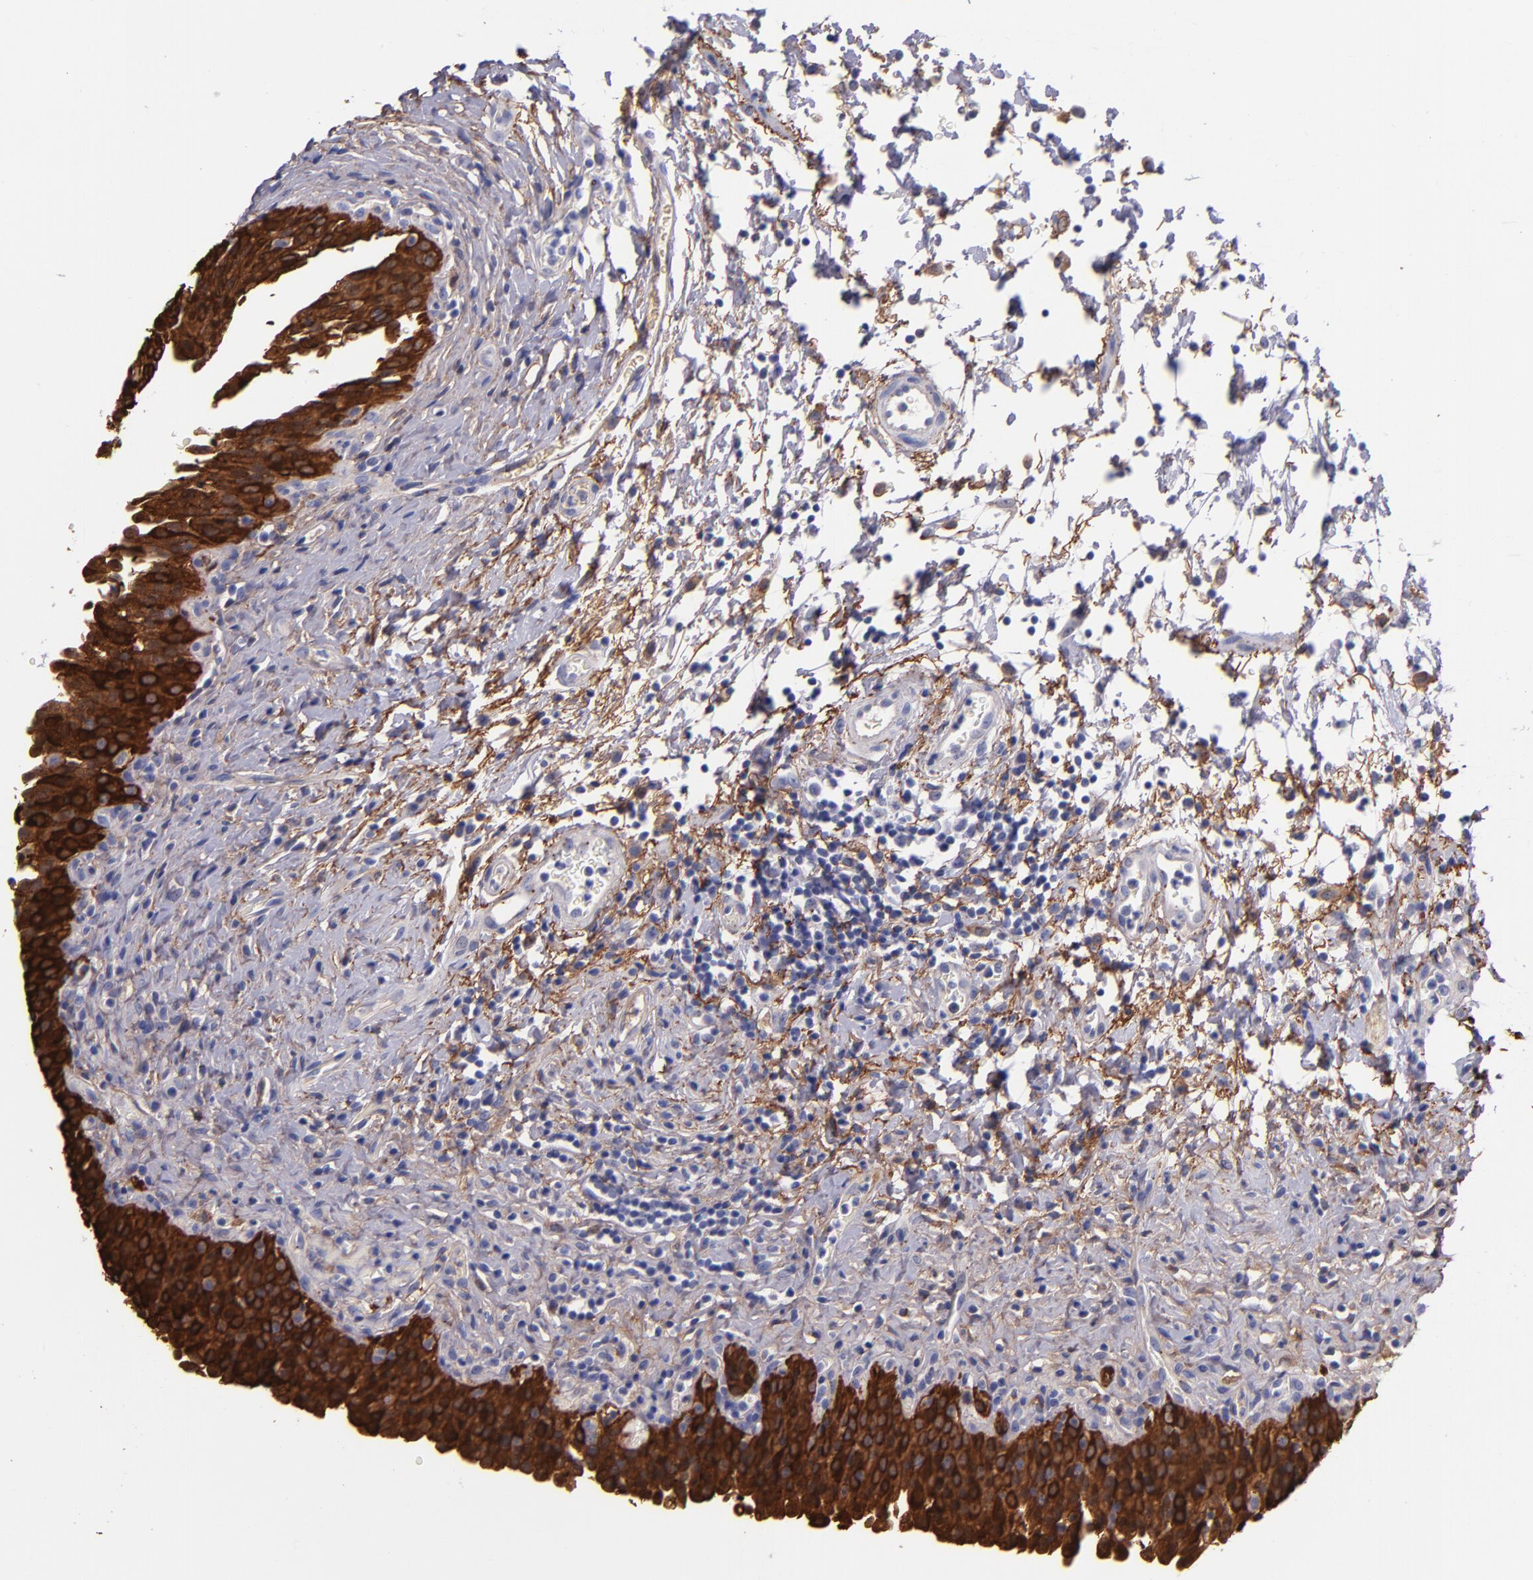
{"staining": {"intensity": "strong", "quantity": ">75%", "location": "cytoplasmic/membranous"}, "tissue": "urinary bladder", "cell_type": "Urothelial cells", "image_type": "normal", "snomed": [{"axis": "morphology", "description": "Normal tissue, NOS"}, {"axis": "topography", "description": "Urinary bladder"}], "caption": "Protein expression analysis of normal human urinary bladder reveals strong cytoplasmic/membranous positivity in approximately >75% of urothelial cells.", "gene": "IVL", "patient": {"sex": "male", "age": 51}}